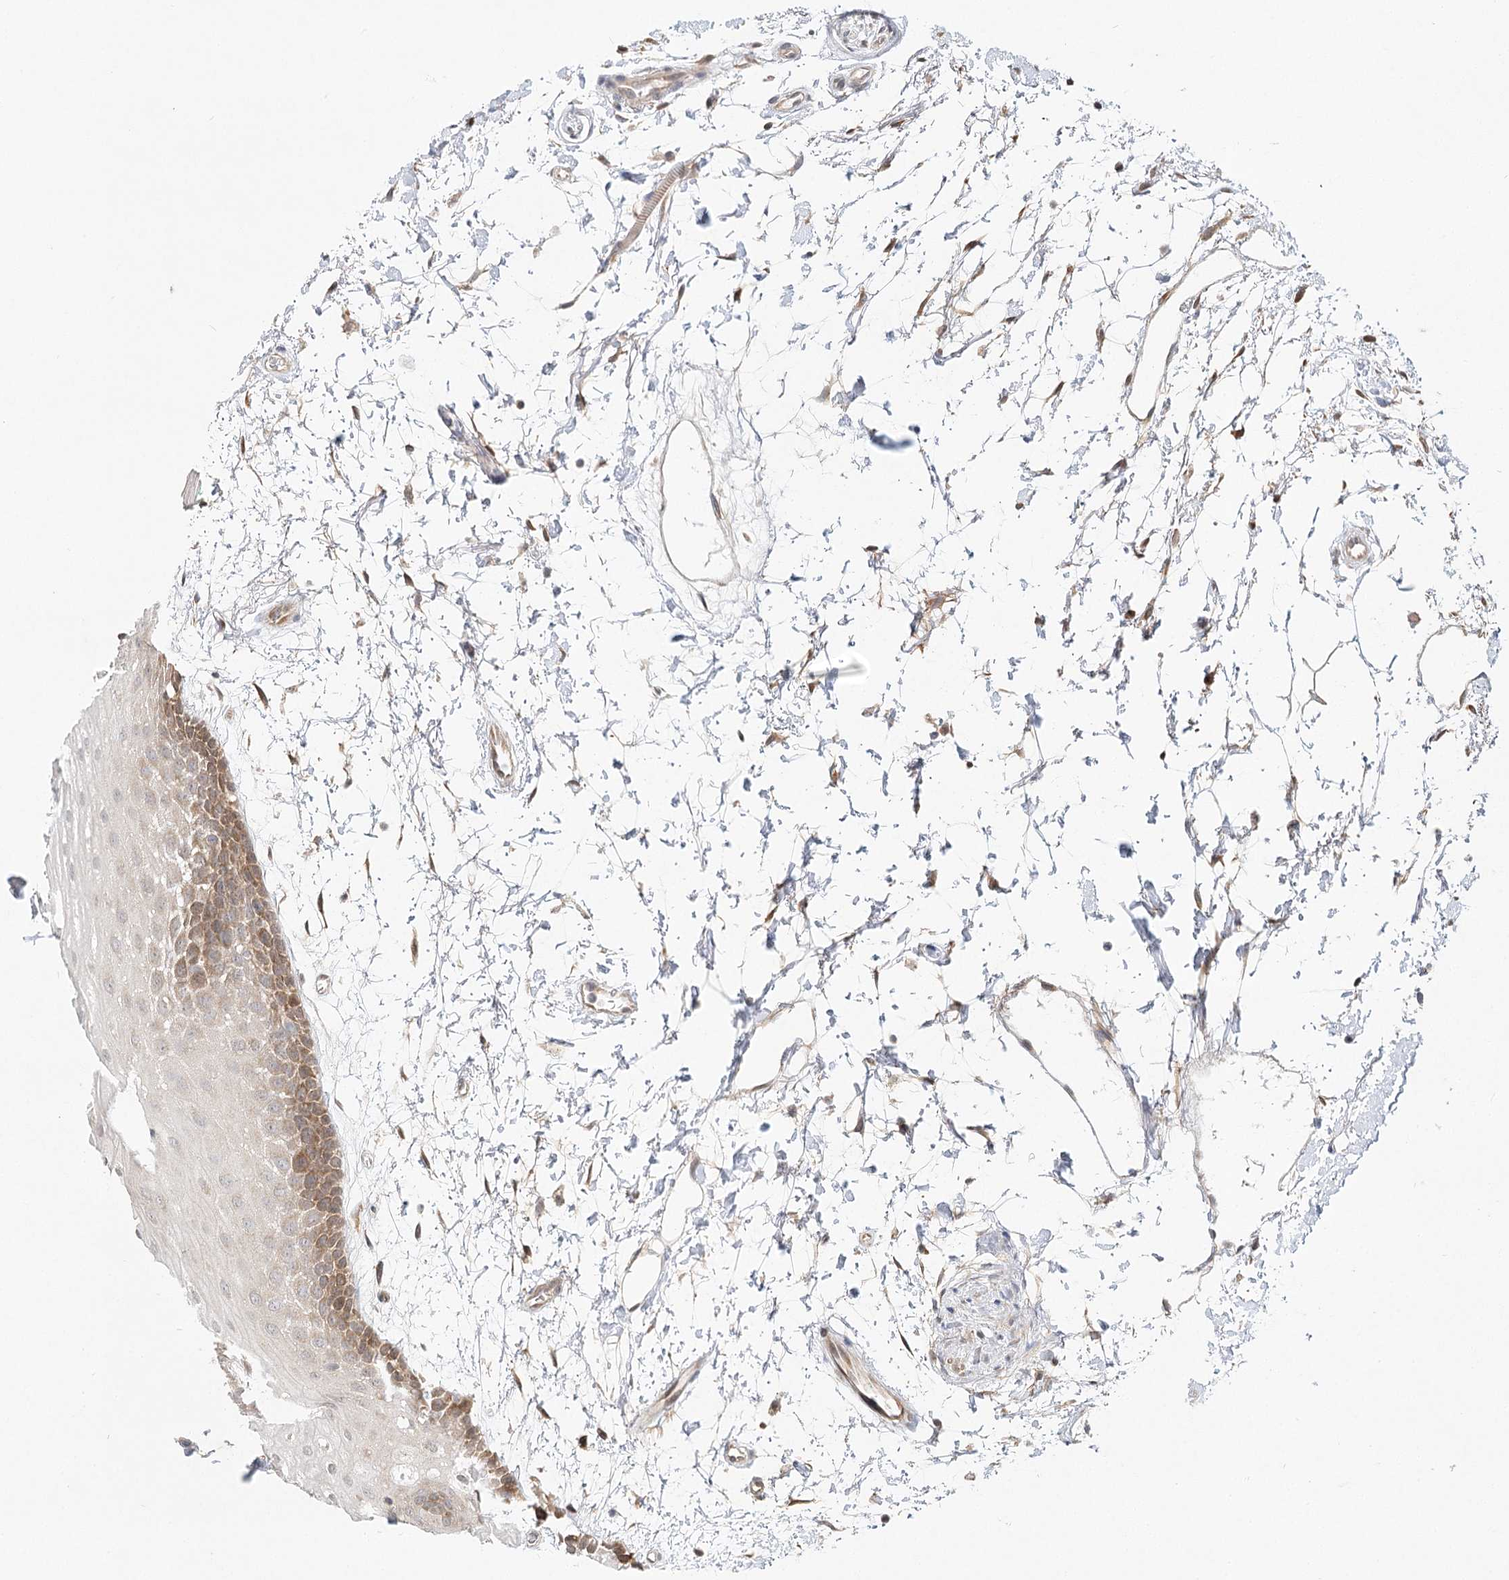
{"staining": {"intensity": "moderate", "quantity": "25%-75%", "location": "cytoplasmic/membranous"}, "tissue": "oral mucosa", "cell_type": "Squamous epithelial cells", "image_type": "normal", "snomed": [{"axis": "morphology", "description": "Normal tissue, NOS"}, {"axis": "topography", "description": "Skeletal muscle"}, {"axis": "topography", "description": "Oral tissue"}, {"axis": "topography", "description": "Peripheral nerve tissue"}], "caption": "The micrograph shows staining of unremarkable oral mucosa, revealing moderate cytoplasmic/membranous protein expression (brown color) within squamous epithelial cells.", "gene": "INPP4B", "patient": {"sex": "female", "age": 84}}